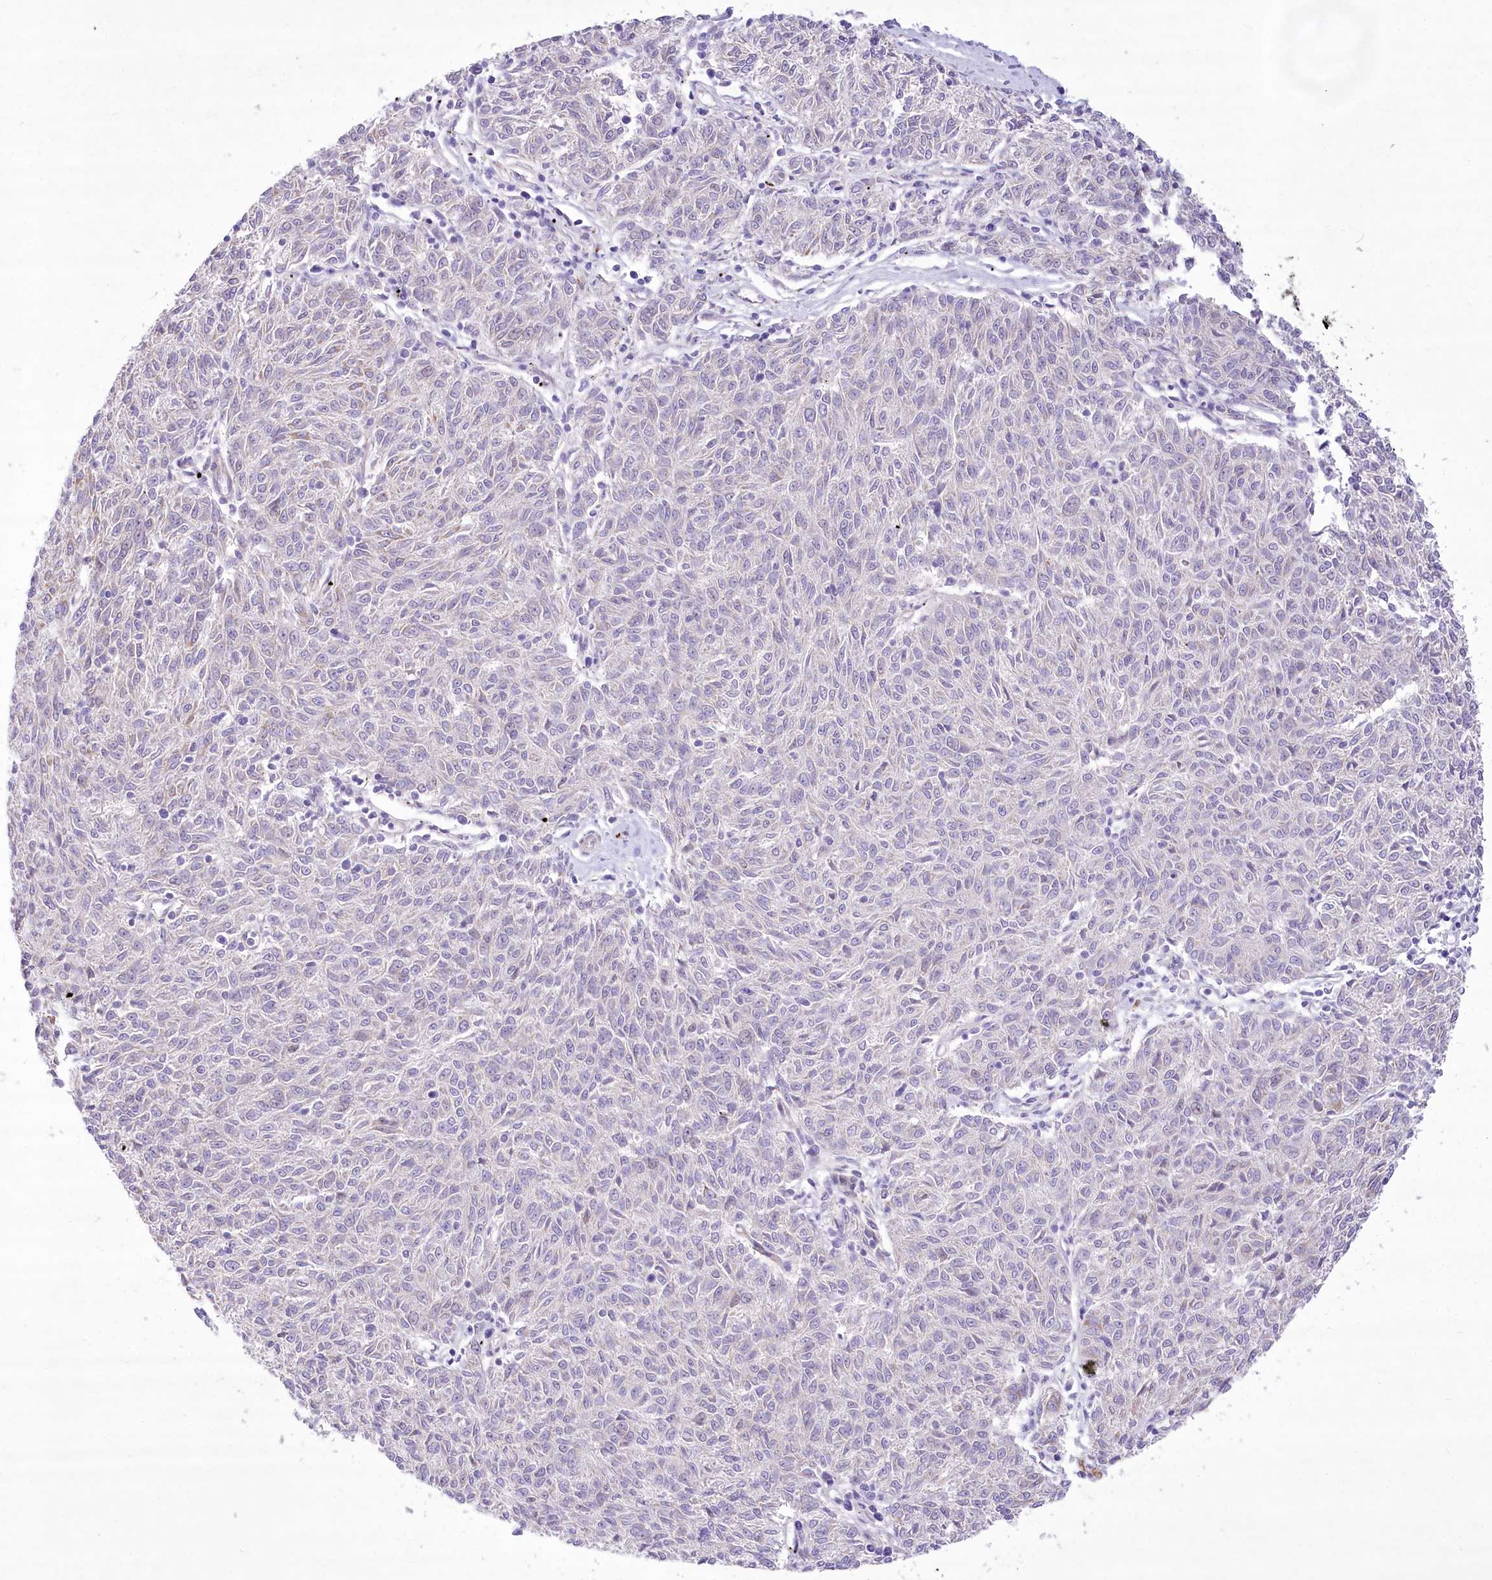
{"staining": {"intensity": "negative", "quantity": "none", "location": "none"}, "tissue": "melanoma", "cell_type": "Tumor cells", "image_type": "cancer", "snomed": [{"axis": "morphology", "description": "Malignant melanoma, NOS"}, {"axis": "topography", "description": "Skin"}], "caption": "A photomicrograph of human malignant melanoma is negative for staining in tumor cells.", "gene": "ANGPTL3", "patient": {"sex": "female", "age": 72}}